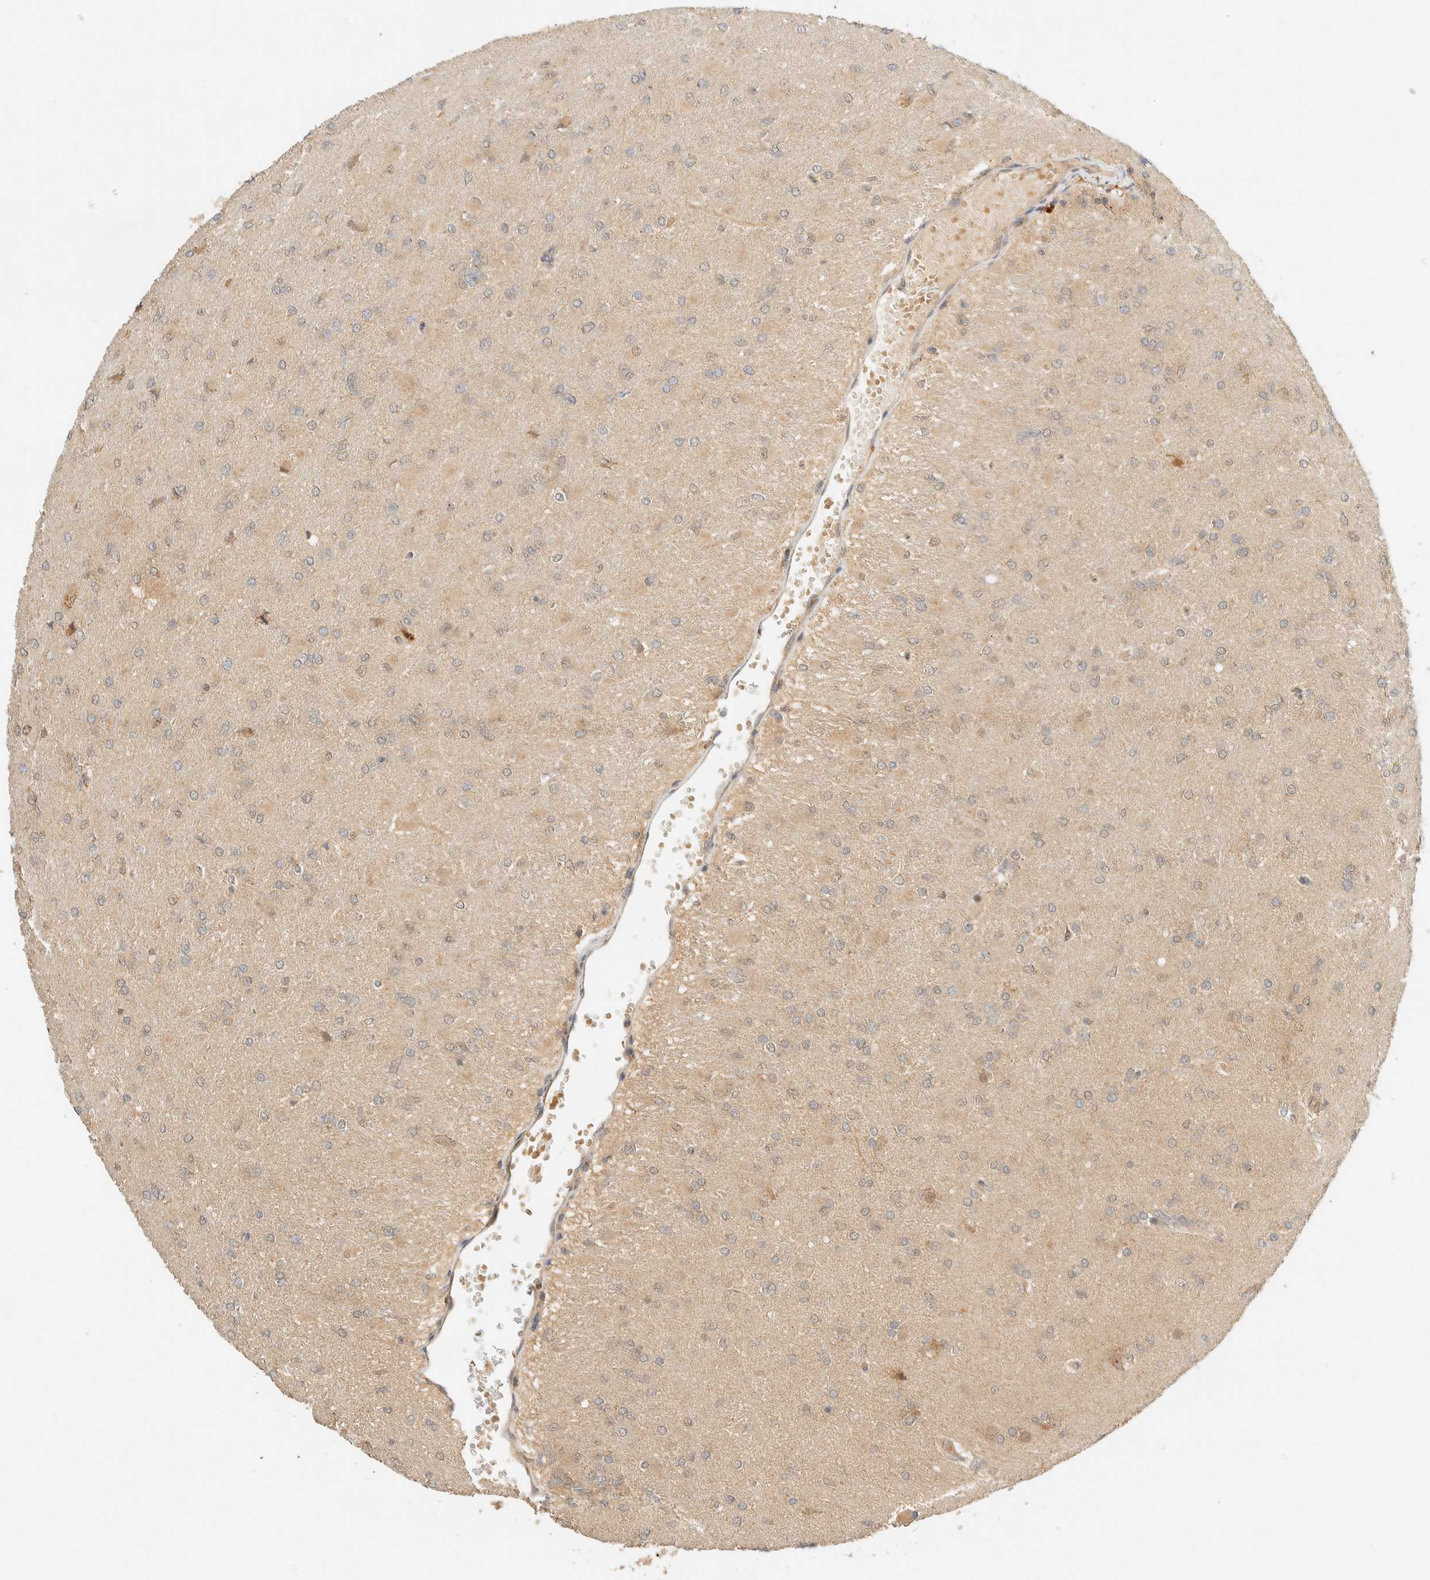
{"staining": {"intensity": "weak", "quantity": "25%-75%", "location": "cytoplasmic/membranous"}, "tissue": "glioma", "cell_type": "Tumor cells", "image_type": "cancer", "snomed": [{"axis": "morphology", "description": "Glioma, malignant, High grade"}, {"axis": "topography", "description": "Cerebral cortex"}], "caption": "This image displays IHC staining of human glioma, with low weak cytoplasmic/membranous staining in approximately 25%-75% of tumor cells.", "gene": "ZBTB34", "patient": {"sex": "female", "age": 36}}